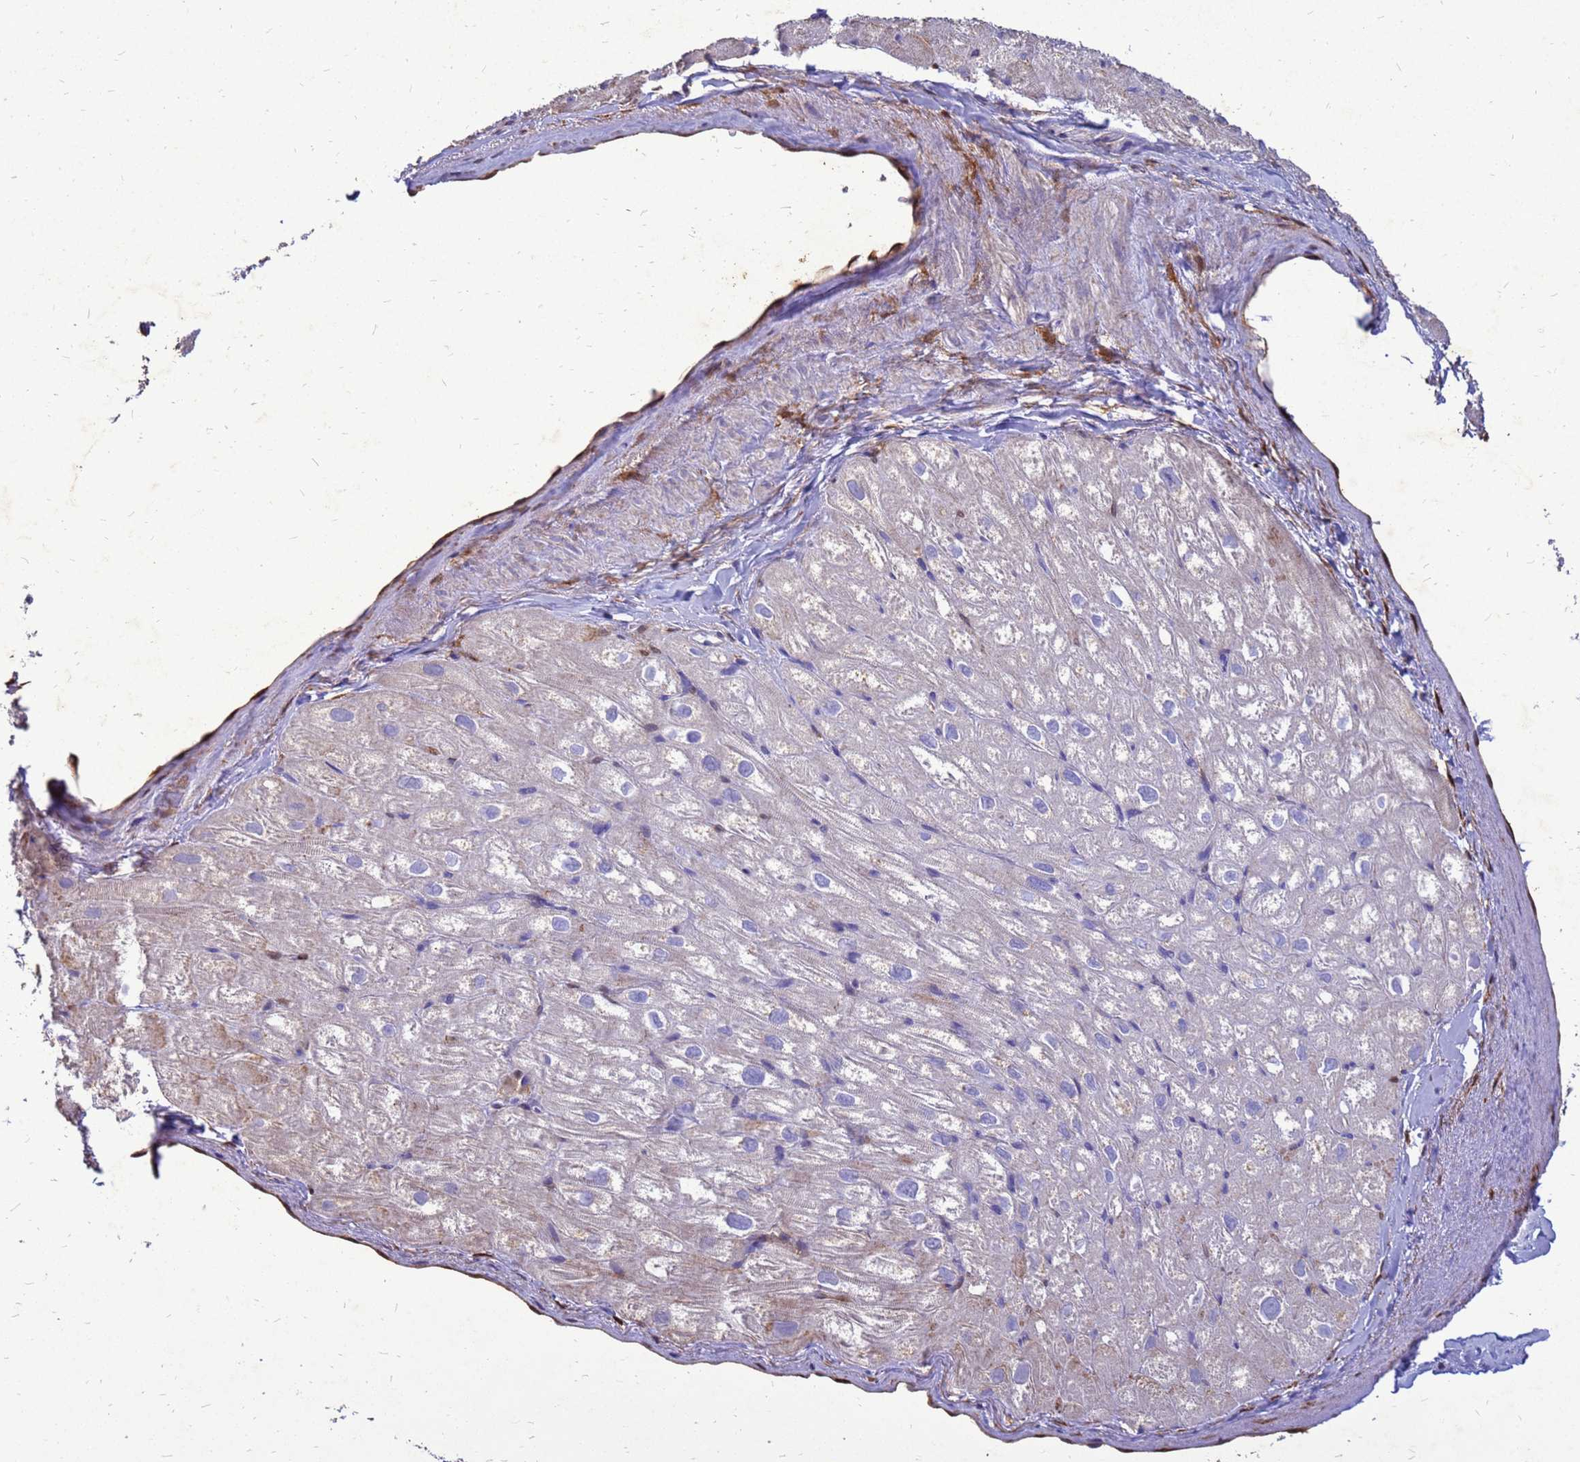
{"staining": {"intensity": "moderate", "quantity": "<25%", "location": "cytoplasmic/membranous"}, "tissue": "heart muscle", "cell_type": "Cardiomyocytes", "image_type": "normal", "snomed": [{"axis": "morphology", "description": "Normal tissue, NOS"}, {"axis": "topography", "description": "Heart"}], "caption": "Brown immunohistochemical staining in benign heart muscle reveals moderate cytoplasmic/membranous expression in approximately <25% of cardiomyocytes. The staining was performed using DAB to visualize the protein expression in brown, while the nuclei were stained in blue with hematoxylin (Magnification: 20x).", "gene": "AKR1C1", "patient": {"sex": "male", "age": 50}}